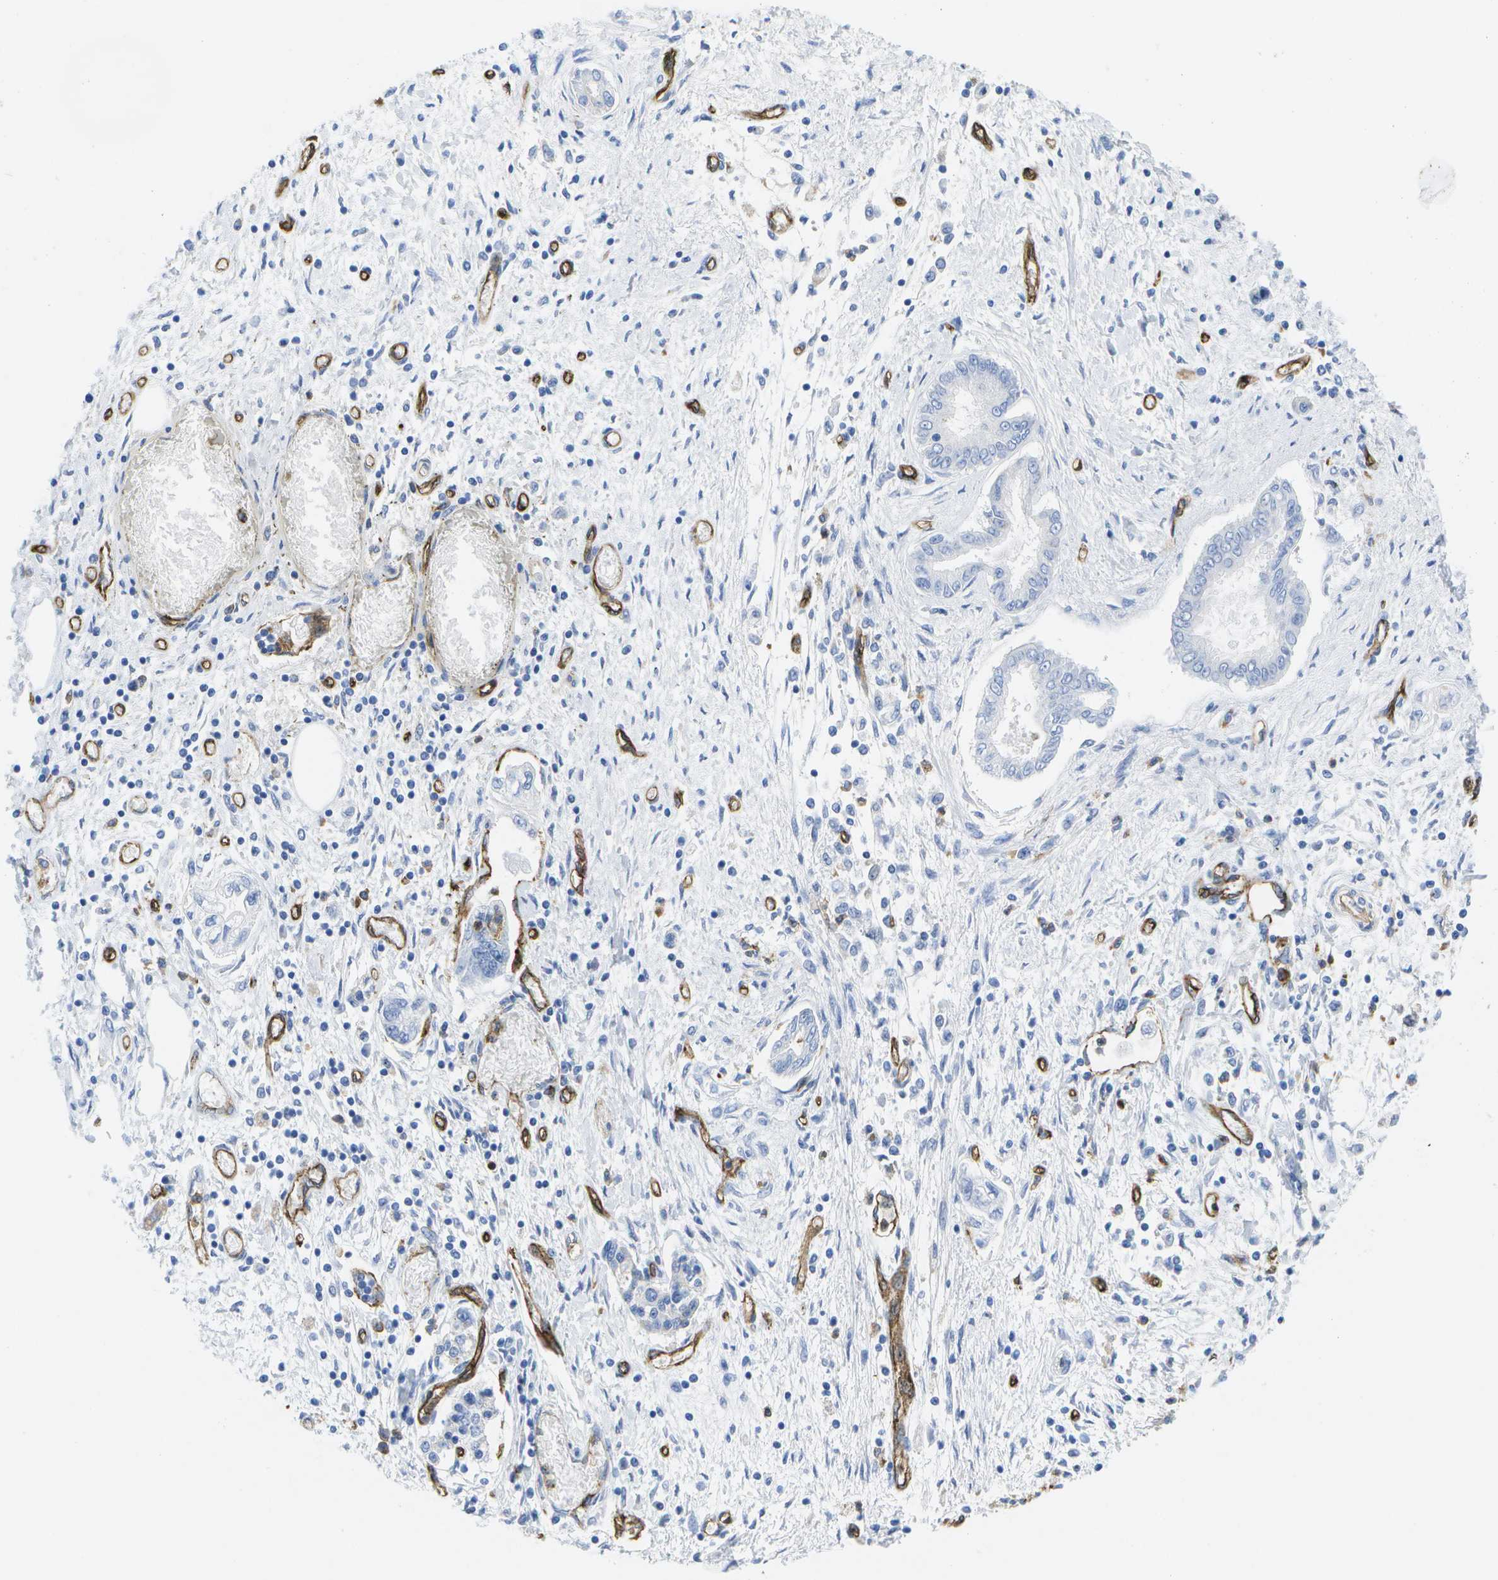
{"staining": {"intensity": "negative", "quantity": "none", "location": "none"}, "tissue": "pancreatic cancer", "cell_type": "Tumor cells", "image_type": "cancer", "snomed": [{"axis": "morphology", "description": "Adenocarcinoma, NOS"}, {"axis": "topography", "description": "Pancreas"}], "caption": "High magnification brightfield microscopy of pancreatic cancer (adenocarcinoma) stained with DAB (brown) and counterstained with hematoxylin (blue): tumor cells show no significant staining. (Stains: DAB immunohistochemistry with hematoxylin counter stain, Microscopy: brightfield microscopy at high magnification).", "gene": "DYSF", "patient": {"sex": "male", "age": 56}}